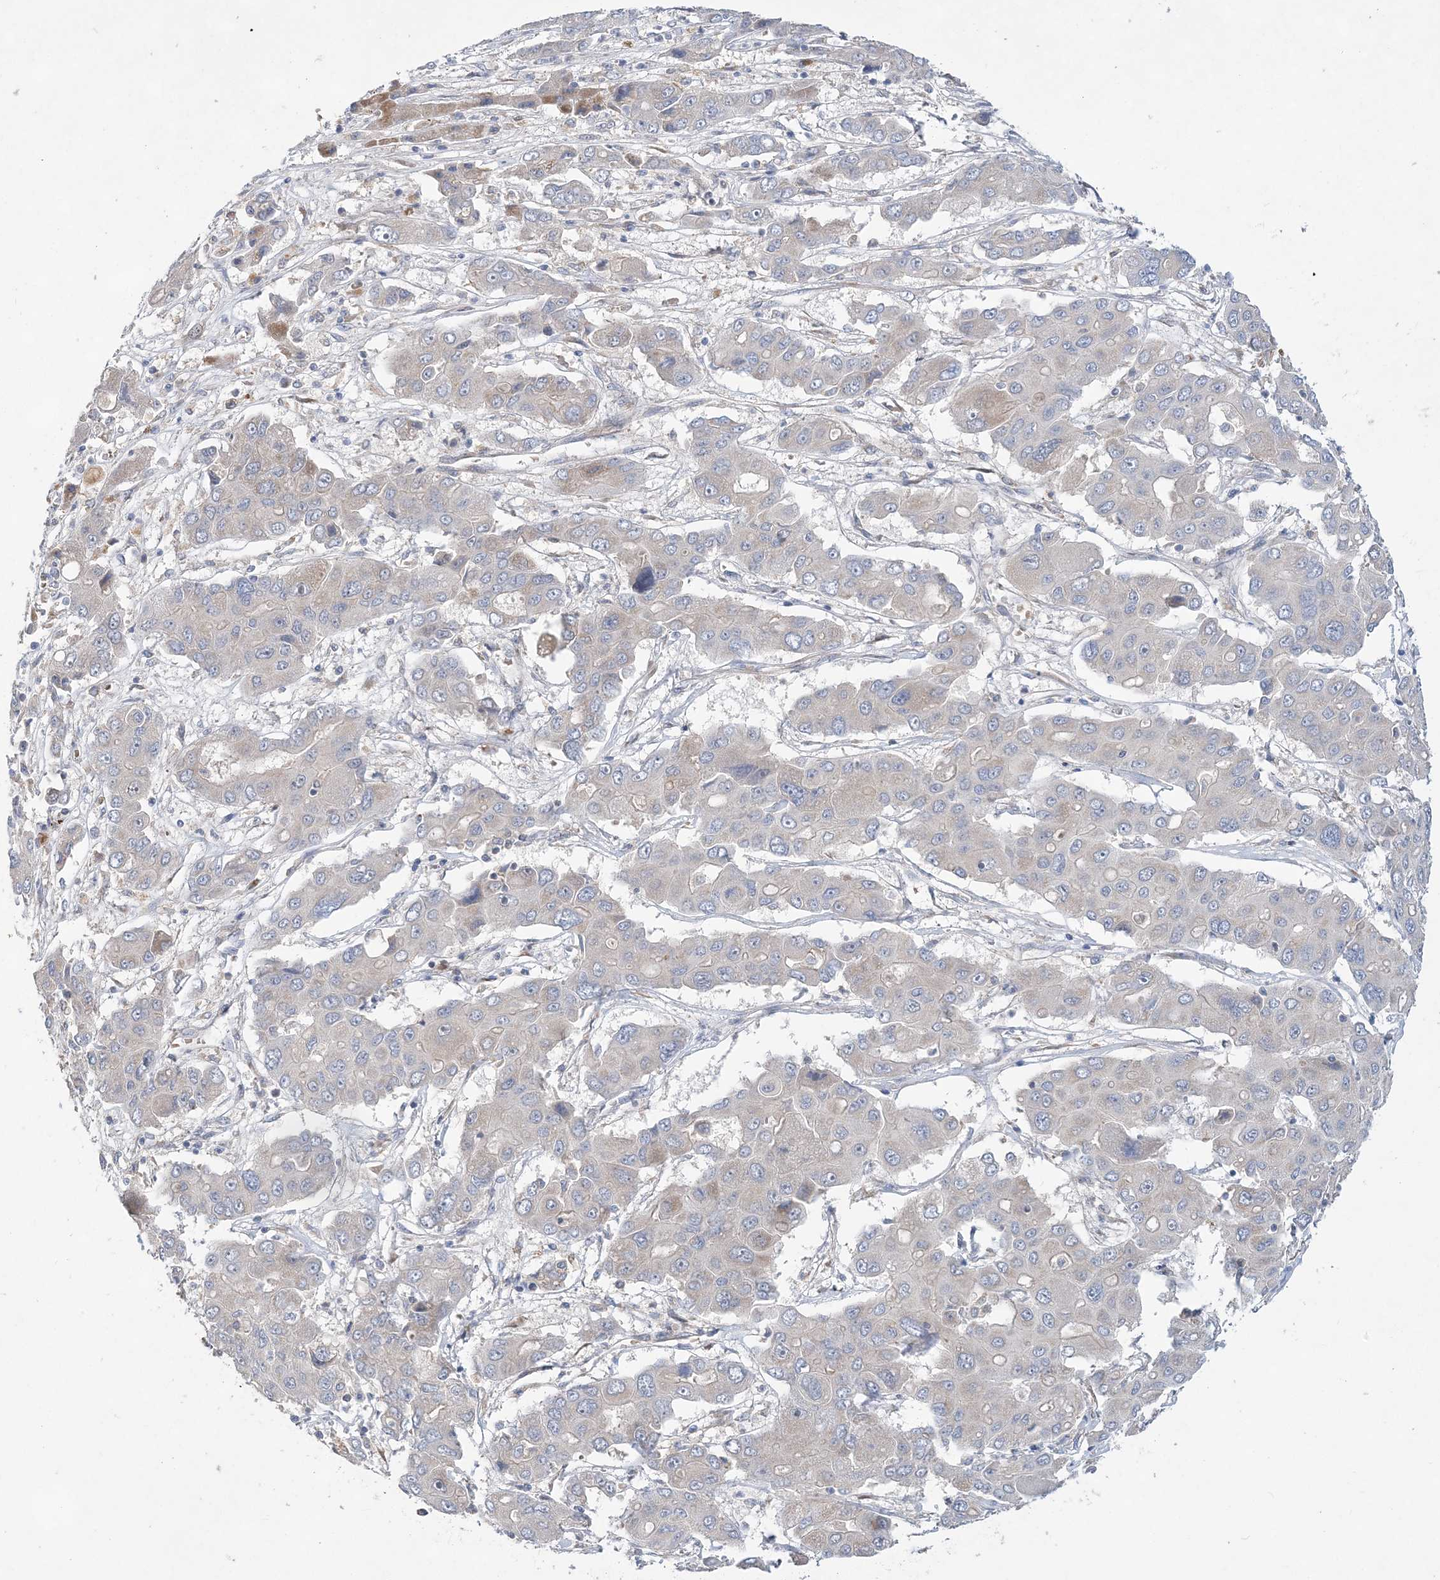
{"staining": {"intensity": "negative", "quantity": "none", "location": "none"}, "tissue": "liver cancer", "cell_type": "Tumor cells", "image_type": "cancer", "snomed": [{"axis": "morphology", "description": "Cholangiocarcinoma"}, {"axis": "topography", "description": "Liver"}], "caption": "Tumor cells show no significant protein expression in liver cholangiocarcinoma.", "gene": "TRAPPC13", "patient": {"sex": "male", "age": 67}}